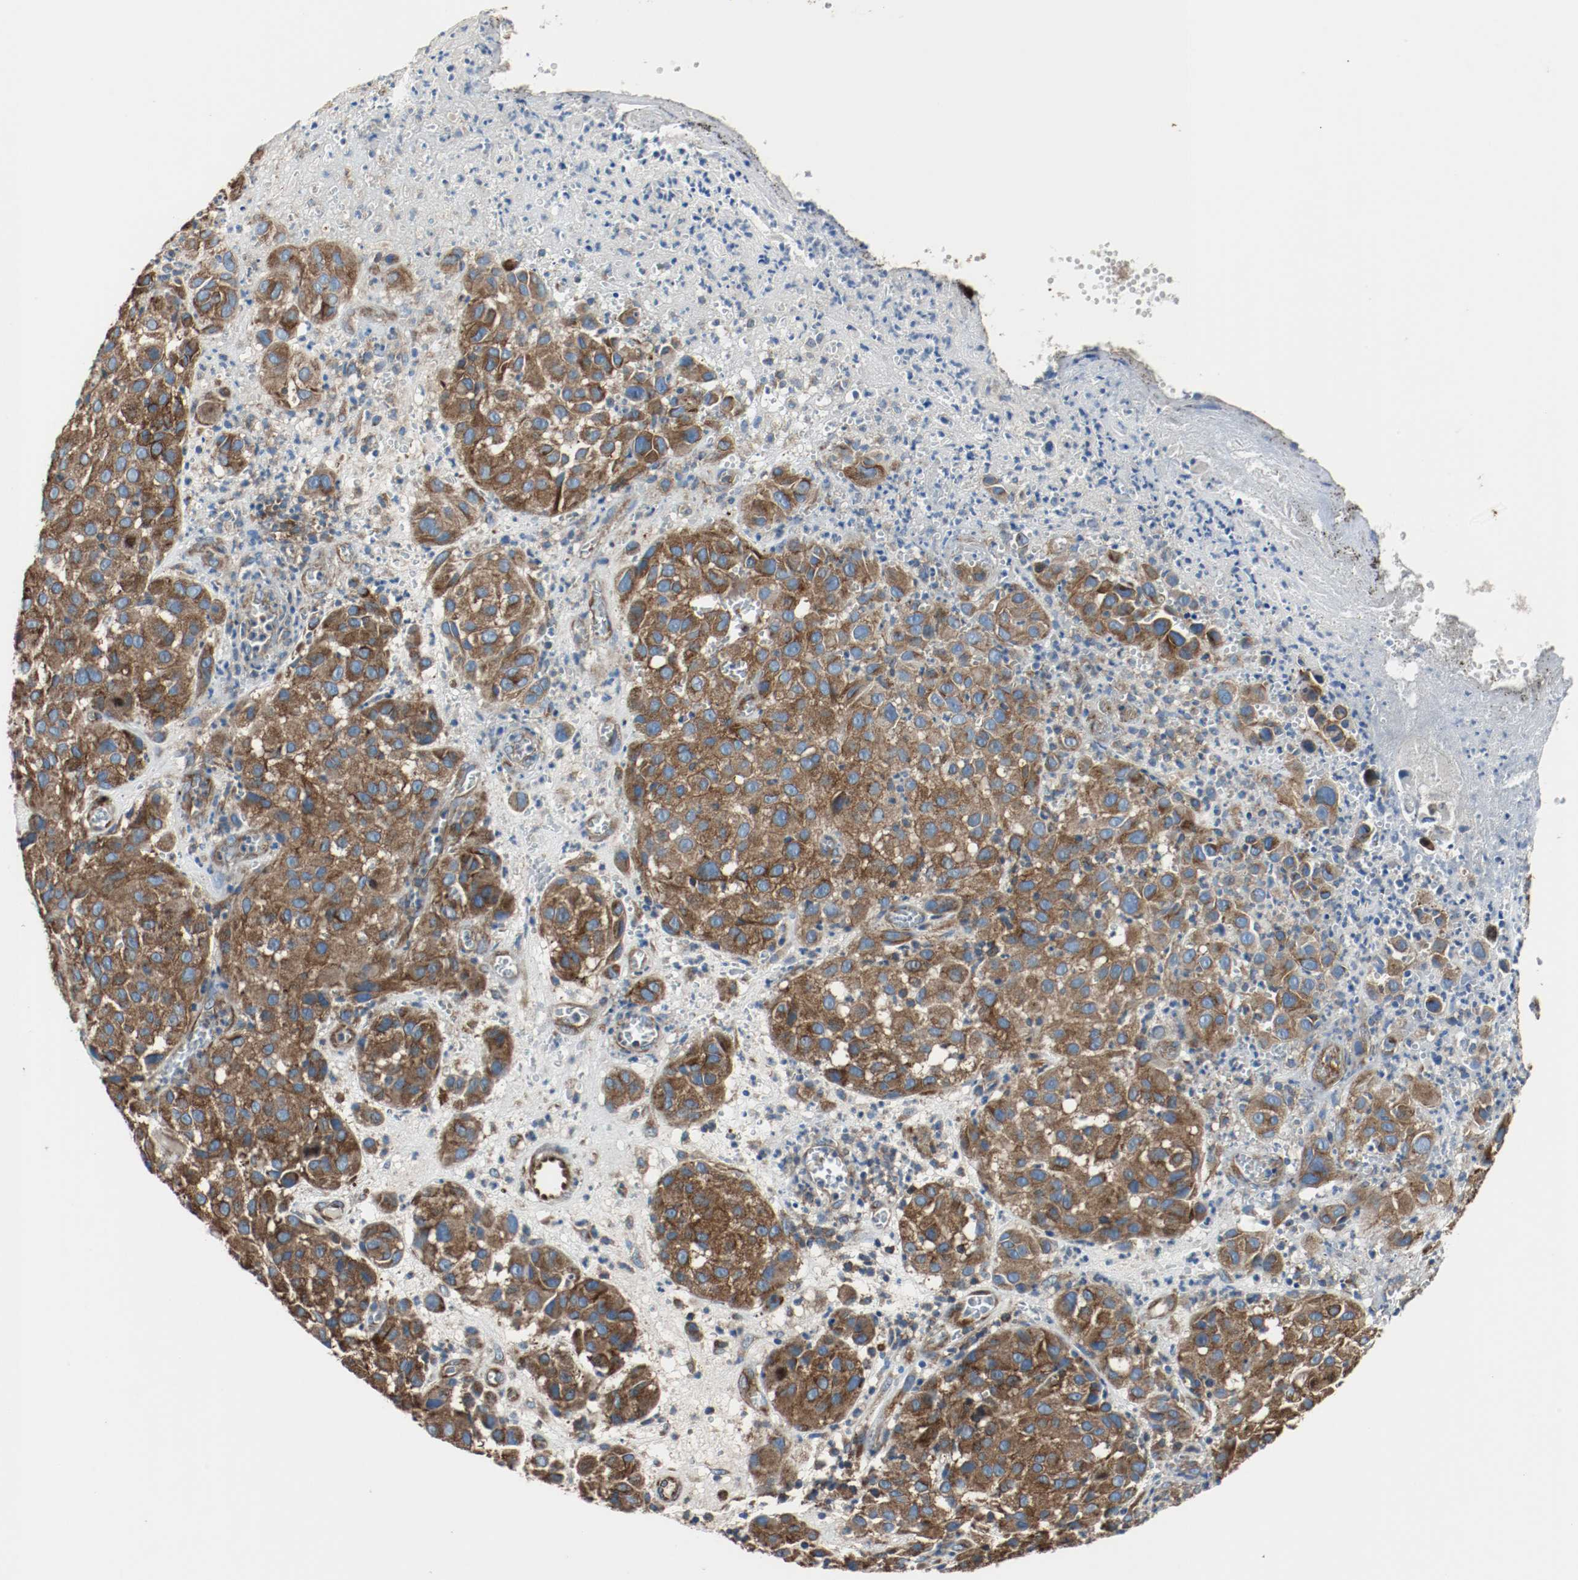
{"staining": {"intensity": "strong", "quantity": ">75%", "location": "cytoplasmic/membranous"}, "tissue": "melanoma", "cell_type": "Tumor cells", "image_type": "cancer", "snomed": [{"axis": "morphology", "description": "Malignant melanoma, NOS"}, {"axis": "topography", "description": "Skin"}], "caption": "This histopathology image demonstrates immunohistochemistry staining of malignant melanoma, with high strong cytoplasmic/membranous expression in about >75% of tumor cells.", "gene": "TUBA3D", "patient": {"sex": "female", "age": 21}}